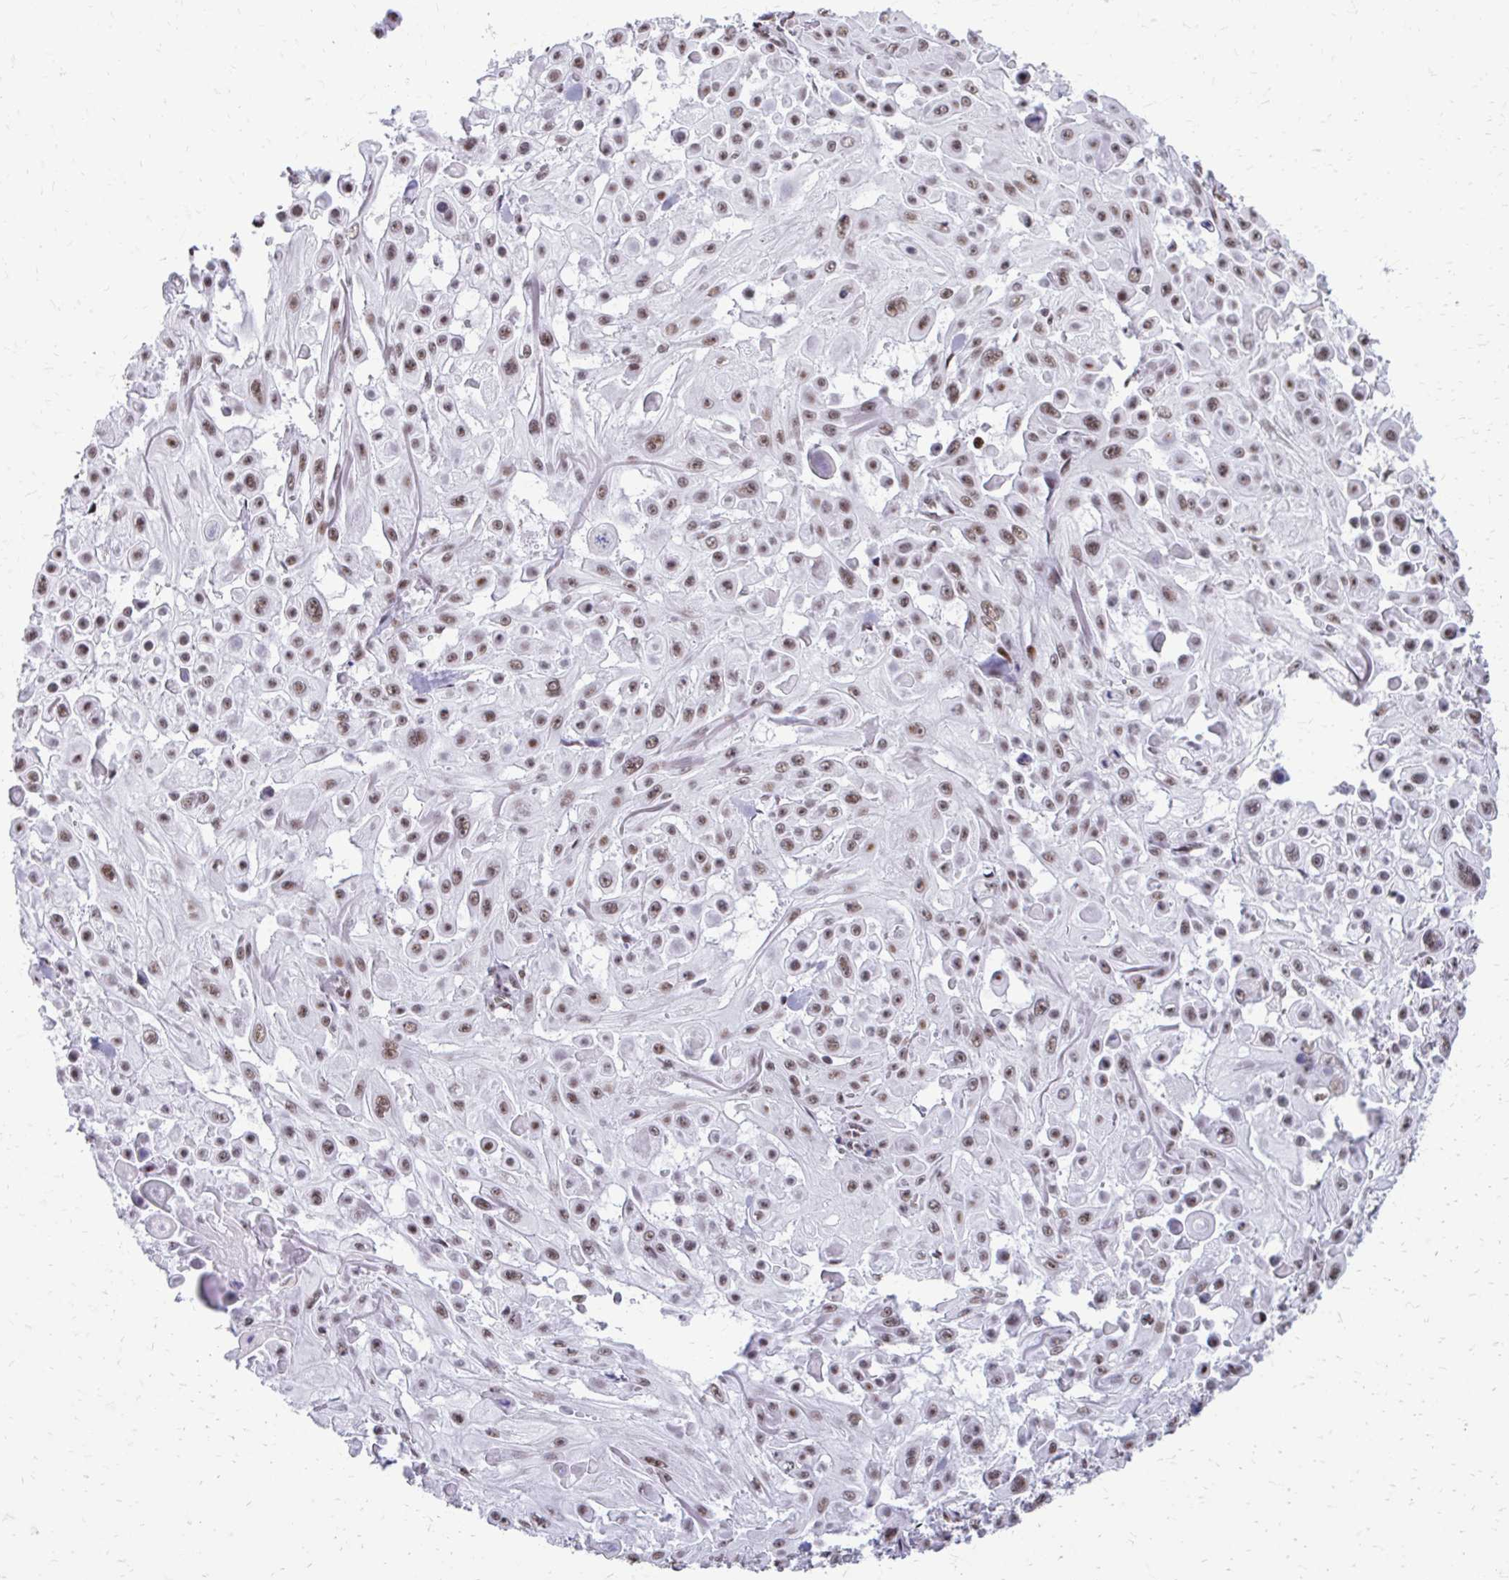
{"staining": {"intensity": "moderate", "quantity": ">75%", "location": "nuclear"}, "tissue": "skin cancer", "cell_type": "Tumor cells", "image_type": "cancer", "snomed": [{"axis": "morphology", "description": "Squamous cell carcinoma, NOS"}, {"axis": "topography", "description": "Skin"}], "caption": "Brown immunohistochemical staining in skin squamous cell carcinoma displays moderate nuclear positivity in about >75% of tumor cells.", "gene": "SS18", "patient": {"sex": "male", "age": 91}}